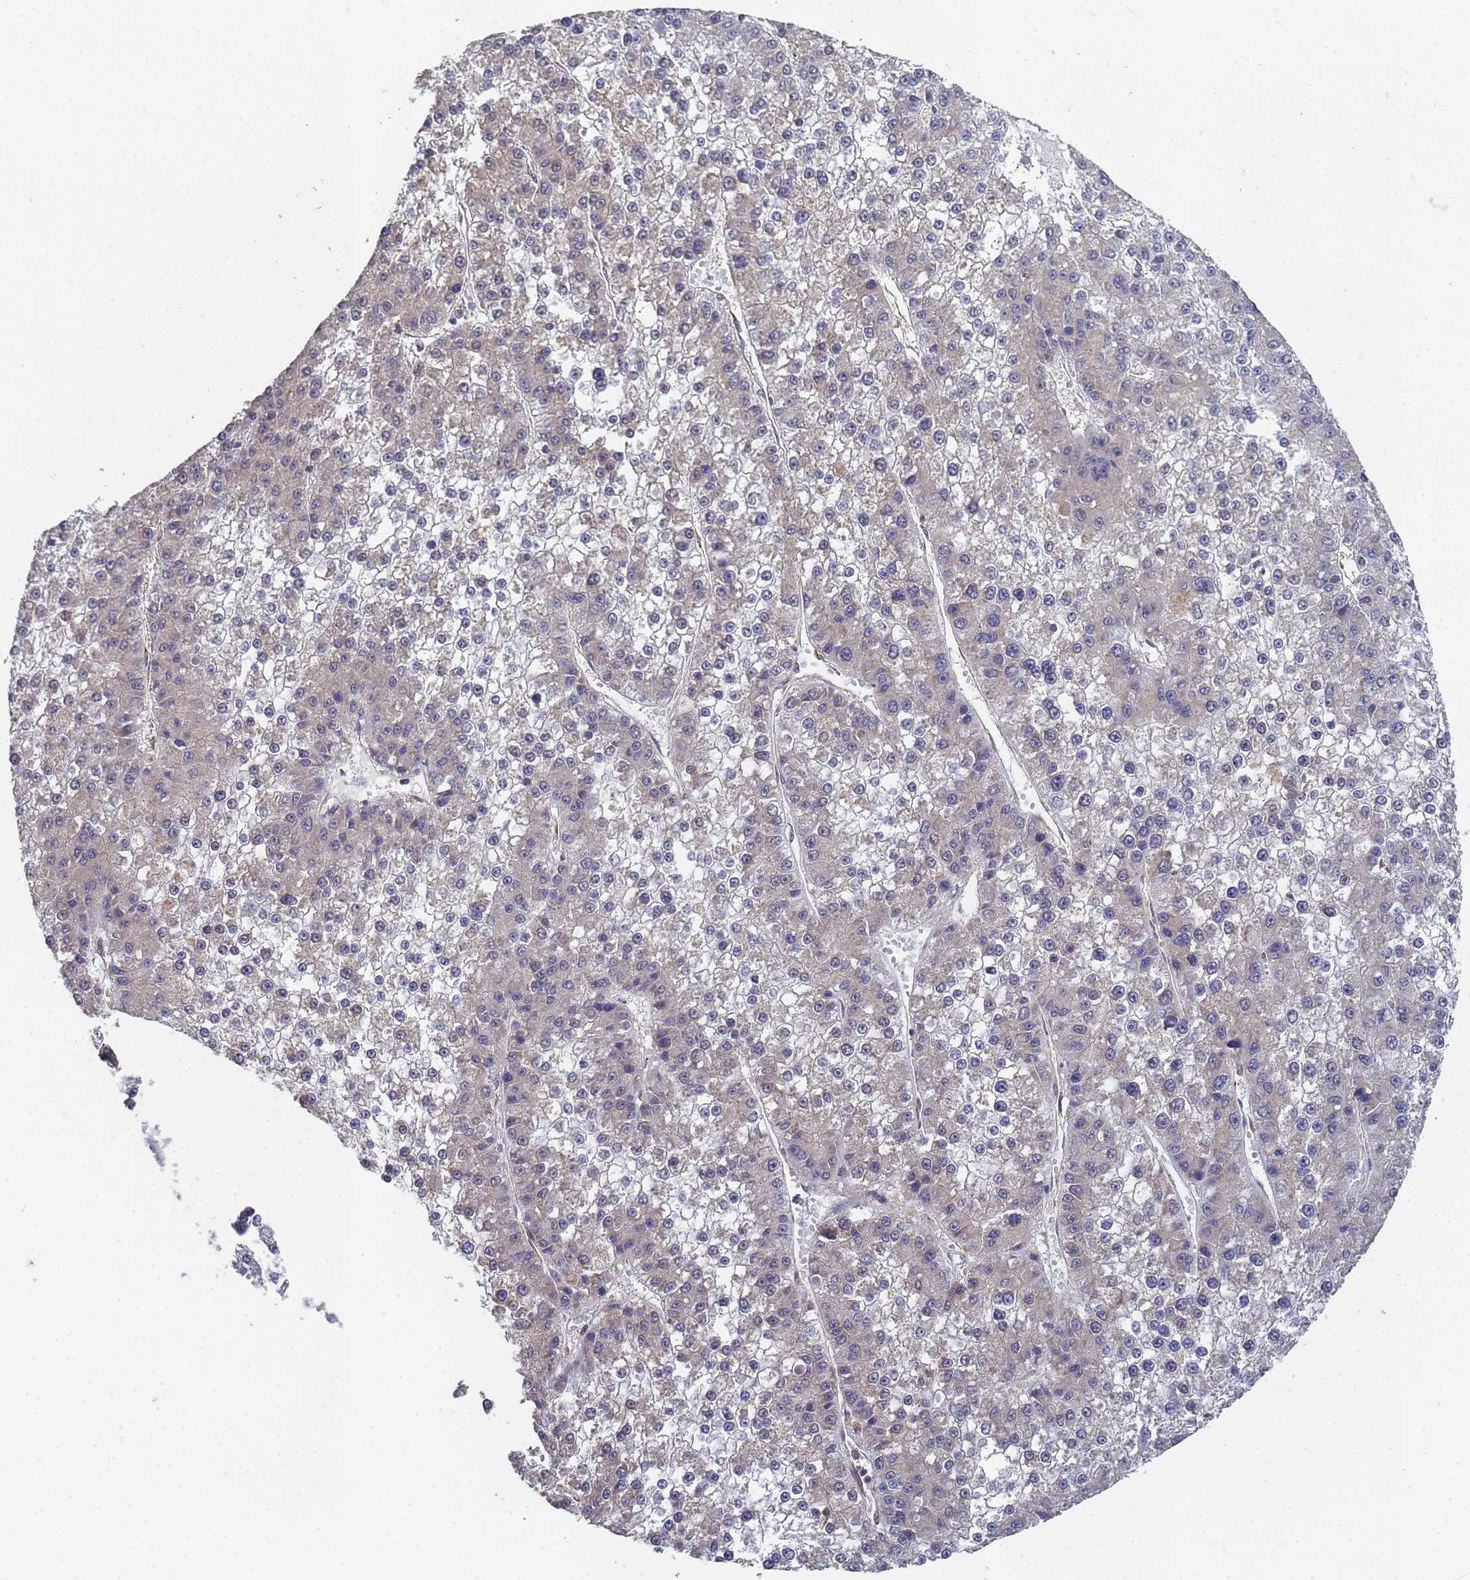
{"staining": {"intensity": "weak", "quantity": "<25%", "location": "cytoplasmic/membranous"}, "tissue": "liver cancer", "cell_type": "Tumor cells", "image_type": "cancer", "snomed": [{"axis": "morphology", "description": "Carcinoma, Hepatocellular, NOS"}, {"axis": "topography", "description": "Liver"}], "caption": "Photomicrograph shows no protein staining in tumor cells of liver cancer (hepatocellular carcinoma) tissue.", "gene": "ALS2CL", "patient": {"sex": "female", "age": 73}}